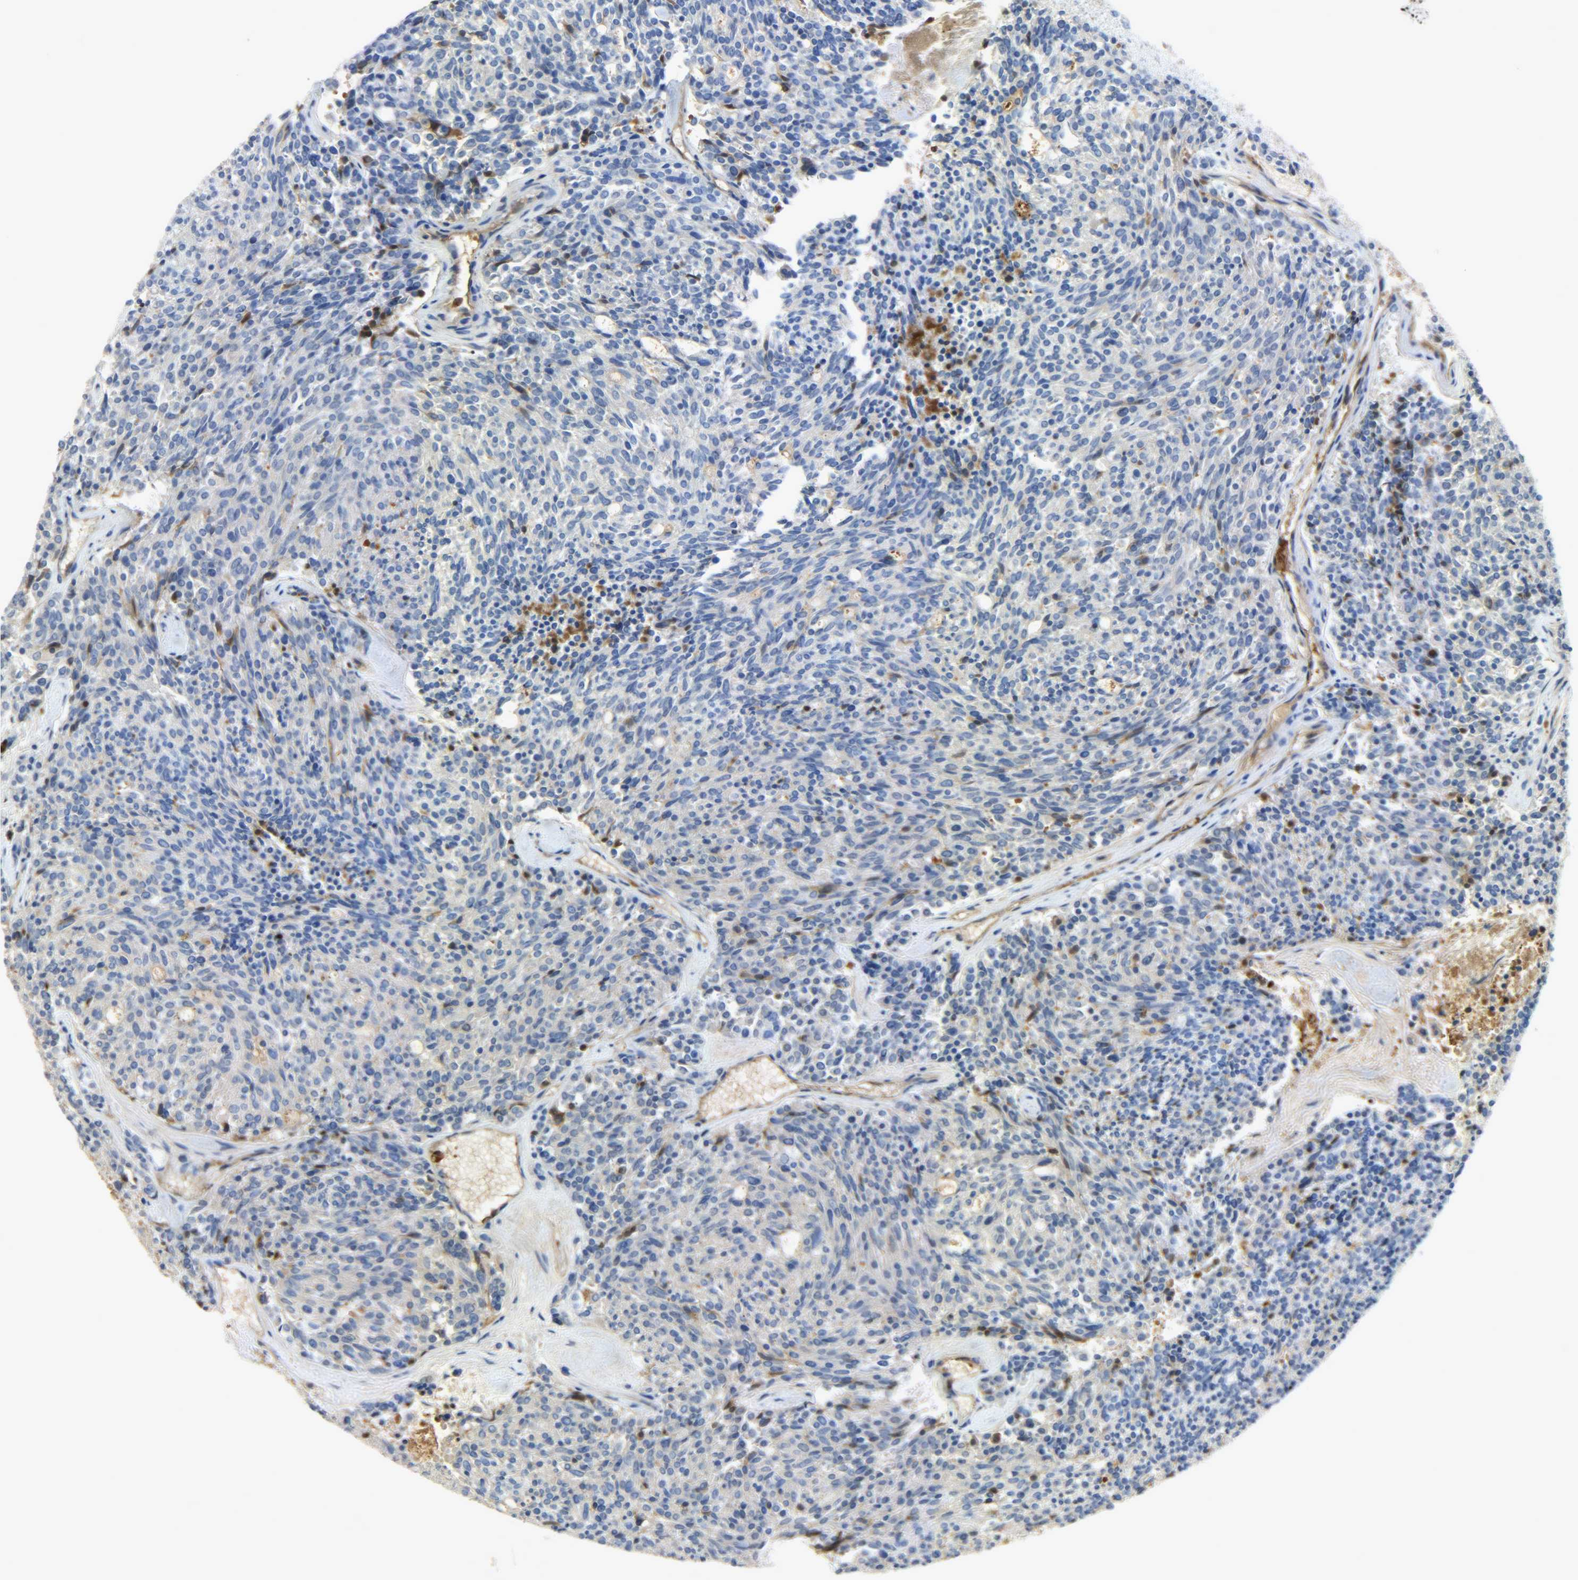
{"staining": {"intensity": "weak", "quantity": ">75%", "location": "cytoplasmic/membranous"}, "tissue": "carcinoid", "cell_type": "Tumor cells", "image_type": "cancer", "snomed": [{"axis": "morphology", "description": "Carcinoid, malignant, NOS"}, {"axis": "topography", "description": "Pancreas"}], "caption": "The photomicrograph demonstrates immunohistochemical staining of malignant carcinoid. There is weak cytoplasmic/membranous expression is seen in approximately >75% of tumor cells.", "gene": "CRP", "patient": {"sex": "female", "age": 54}}